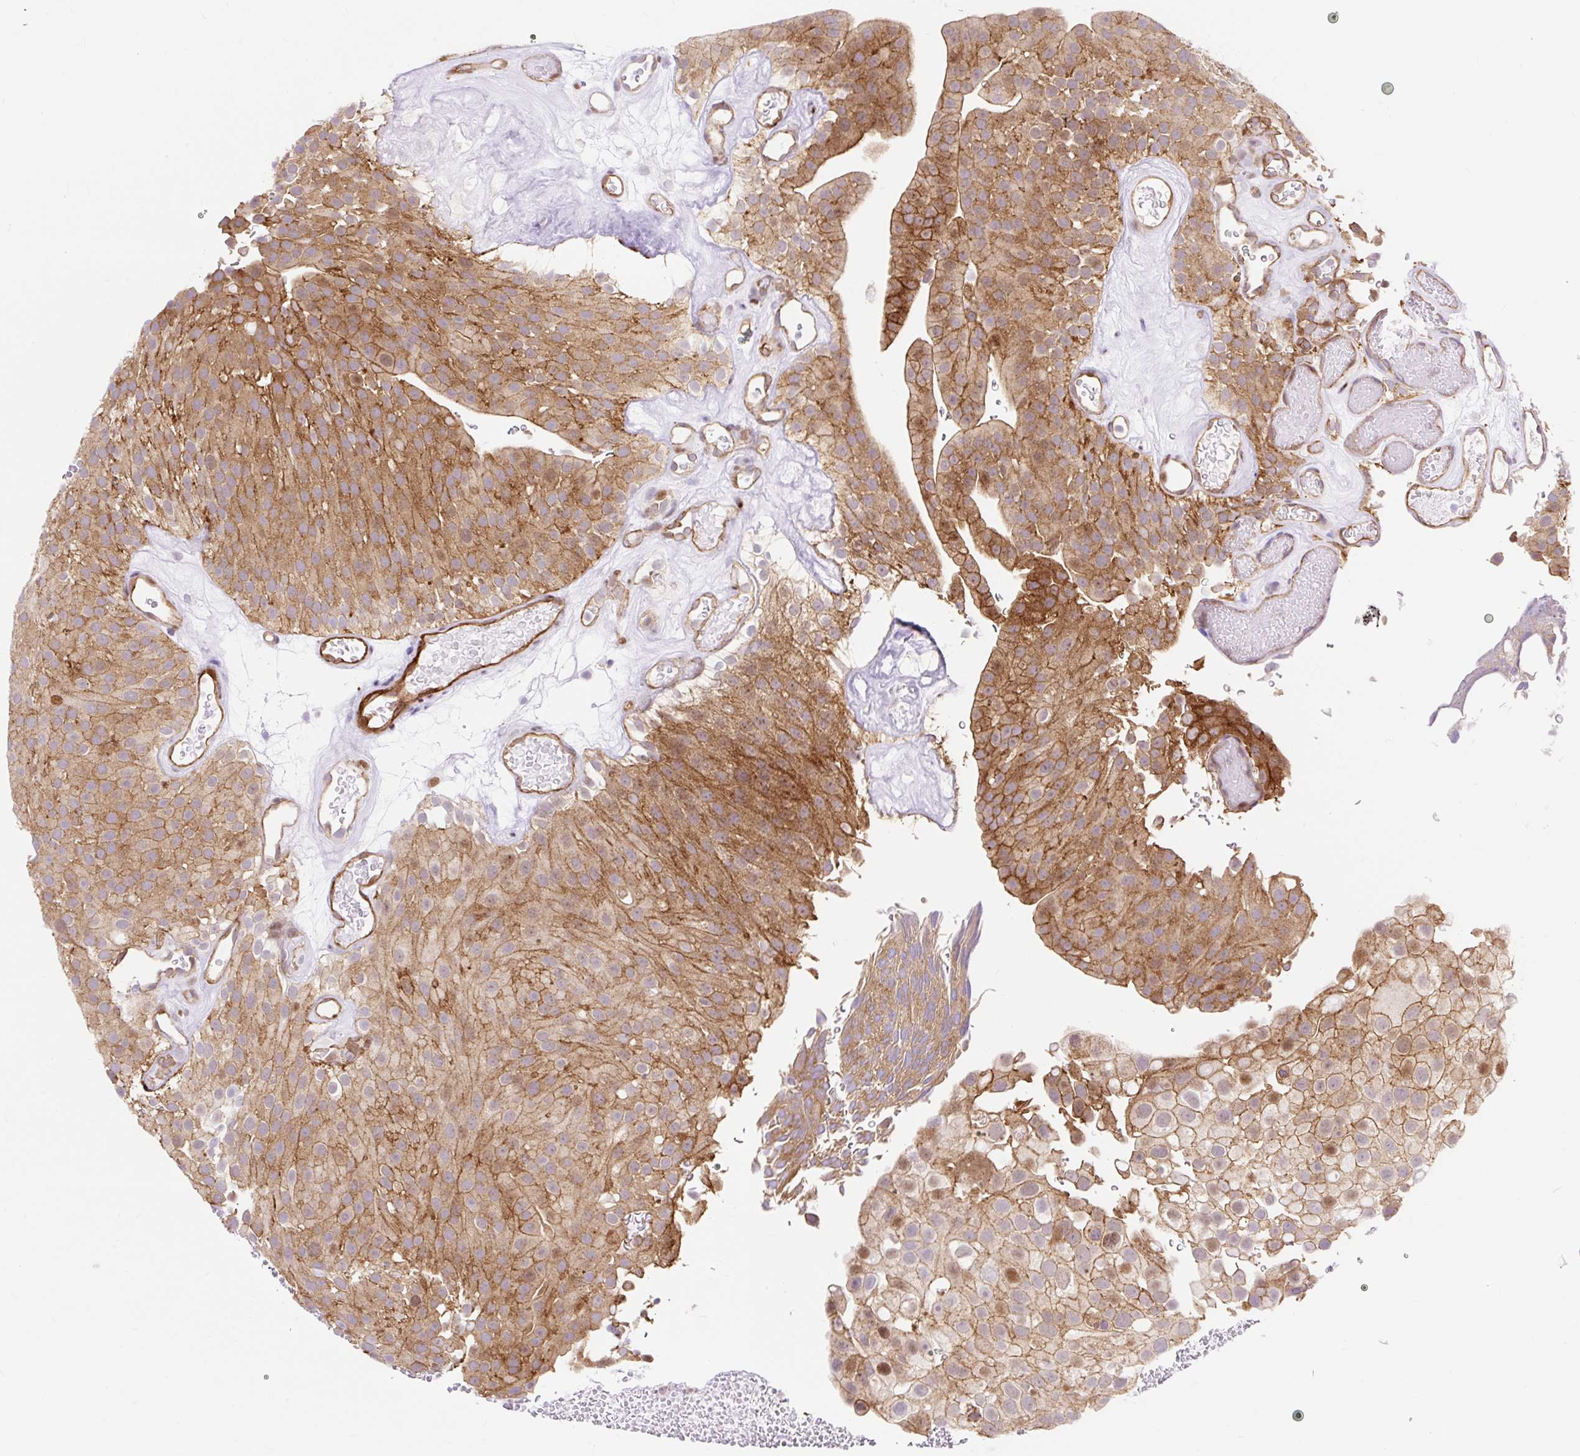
{"staining": {"intensity": "strong", "quantity": ">75%", "location": "cytoplasmic/membranous,nuclear"}, "tissue": "urothelial cancer", "cell_type": "Tumor cells", "image_type": "cancer", "snomed": [{"axis": "morphology", "description": "Urothelial carcinoma, Low grade"}, {"axis": "topography", "description": "Urinary bladder"}], "caption": "Immunohistochemistry image of neoplastic tissue: urothelial carcinoma (low-grade) stained using IHC shows high levels of strong protein expression localized specifically in the cytoplasmic/membranous and nuclear of tumor cells, appearing as a cytoplasmic/membranous and nuclear brown color.", "gene": "HIP1R", "patient": {"sex": "male", "age": 78}}